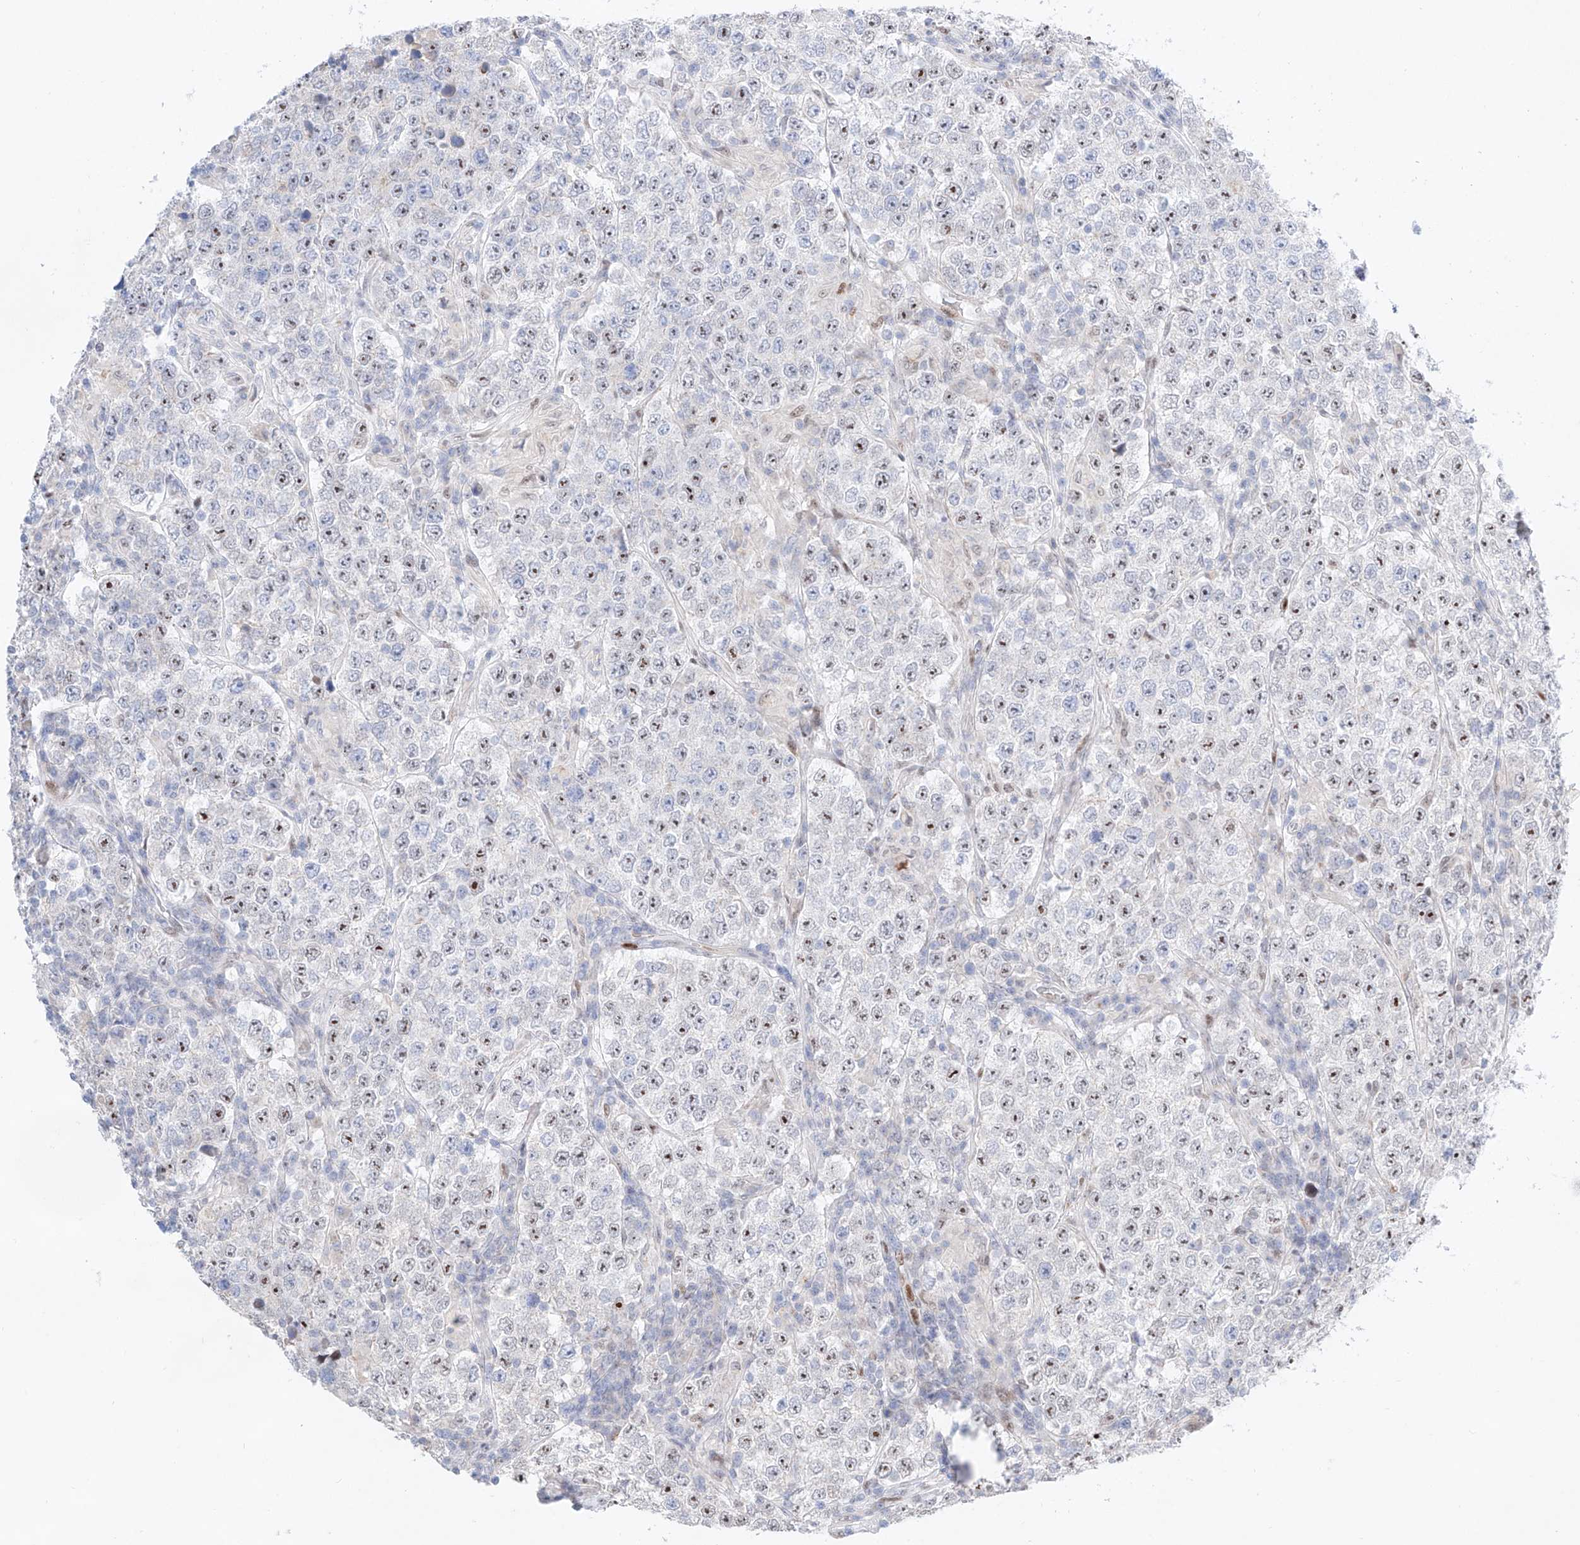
{"staining": {"intensity": "moderate", "quantity": "25%-75%", "location": "nuclear"}, "tissue": "testis cancer", "cell_type": "Tumor cells", "image_type": "cancer", "snomed": [{"axis": "morphology", "description": "Normal tissue, NOS"}, {"axis": "morphology", "description": "Urothelial carcinoma, High grade"}, {"axis": "morphology", "description": "Seminoma, NOS"}, {"axis": "morphology", "description": "Carcinoma, Embryonal, NOS"}, {"axis": "topography", "description": "Urinary bladder"}, {"axis": "topography", "description": "Testis"}], "caption": "The micrograph reveals immunohistochemical staining of testis cancer. There is moderate nuclear expression is identified in approximately 25%-75% of tumor cells.", "gene": "NT5C3B", "patient": {"sex": "male", "age": 41}}